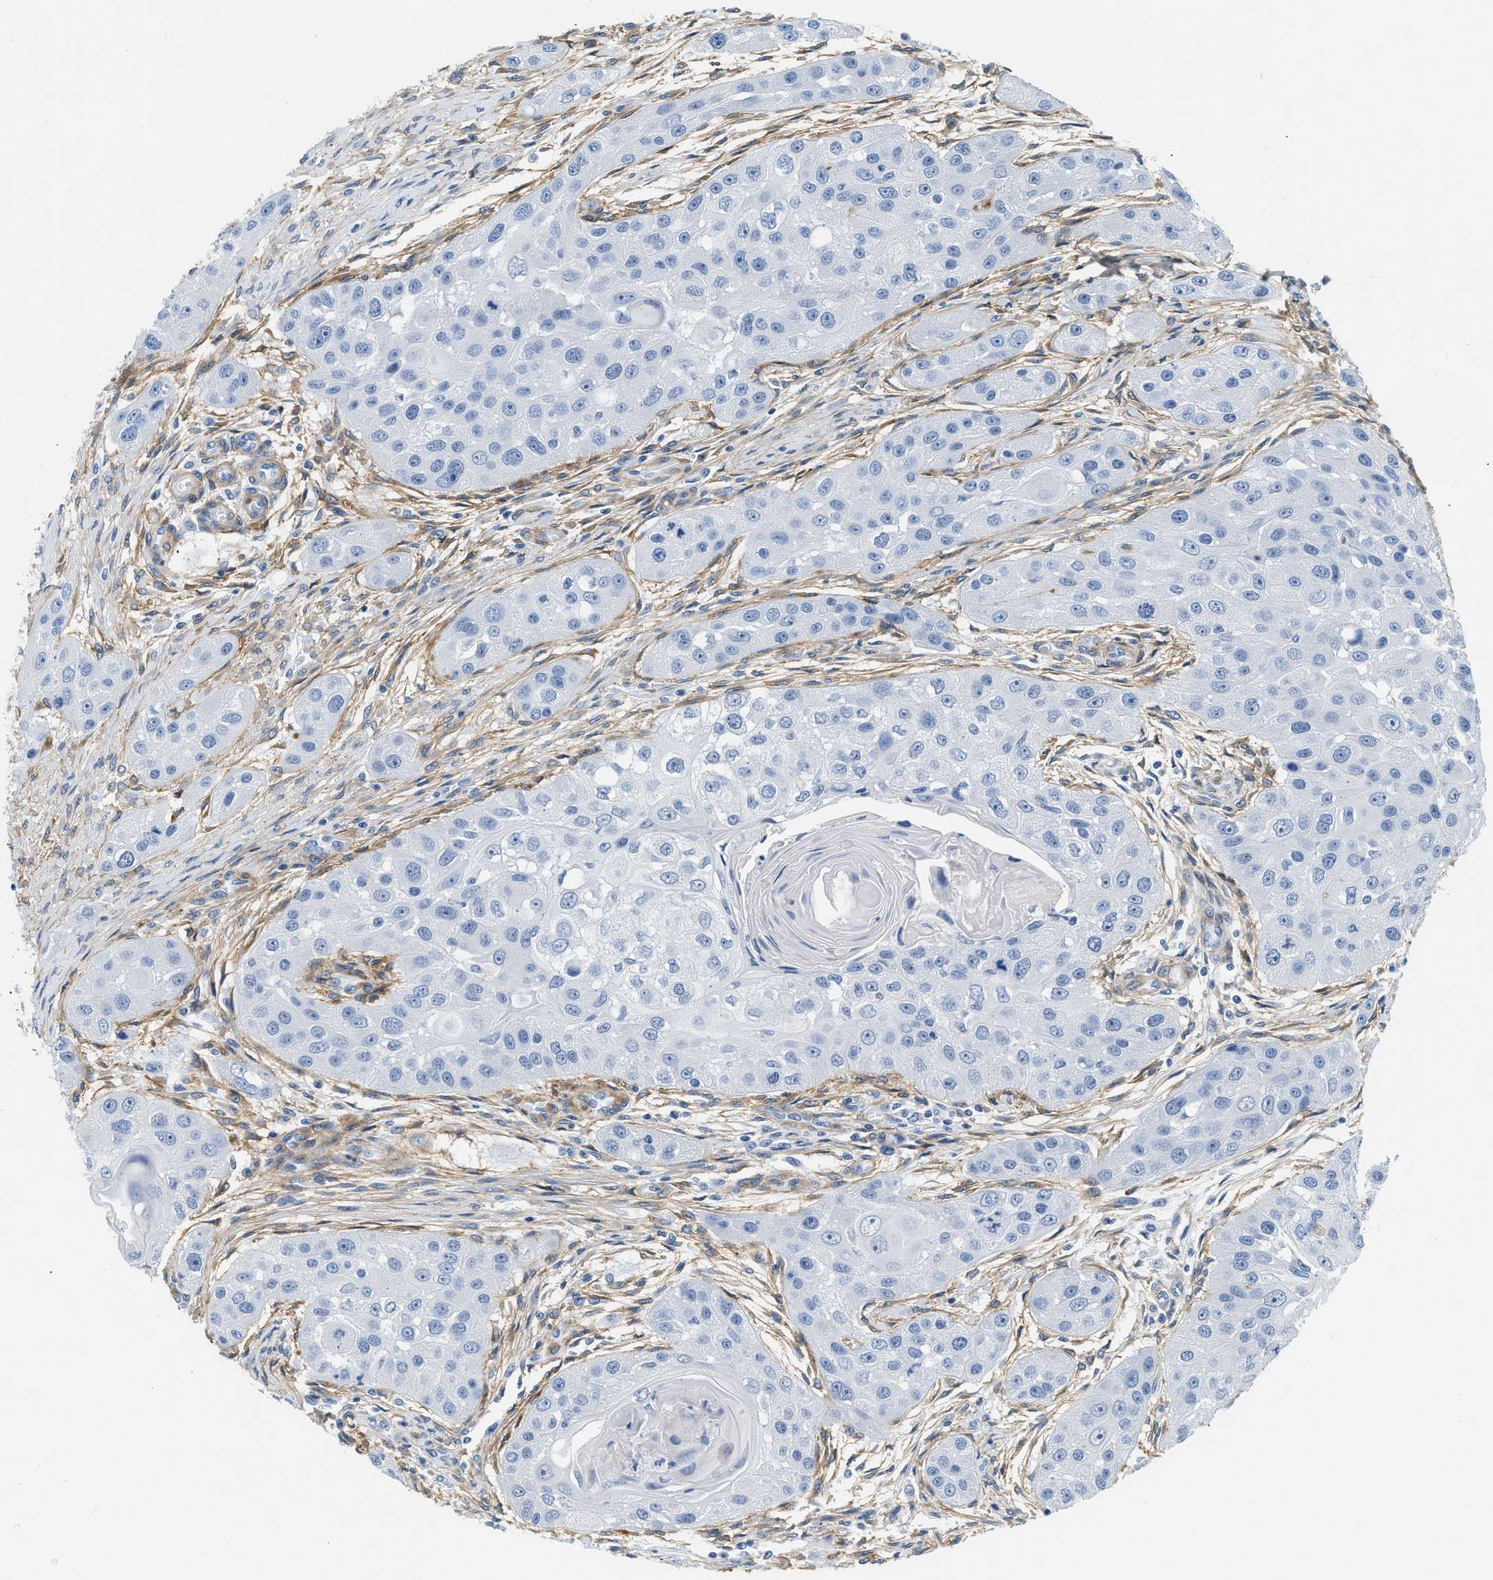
{"staining": {"intensity": "negative", "quantity": "none", "location": "none"}, "tissue": "head and neck cancer", "cell_type": "Tumor cells", "image_type": "cancer", "snomed": [{"axis": "morphology", "description": "Normal tissue, NOS"}, {"axis": "morphology", "description": "Squamous cell carcinoma, NOS"}, {"axis": "topography", "description": "Skeletal muscle"}, {"axis": "topography", "description": "Head-Neck"}], "caption": "Tumor cells are negative for protein expression in human head and neck squamous cell carcinoma.", "gene": "PDGFRB", "patient": {"sex": "male", "age": 51}}